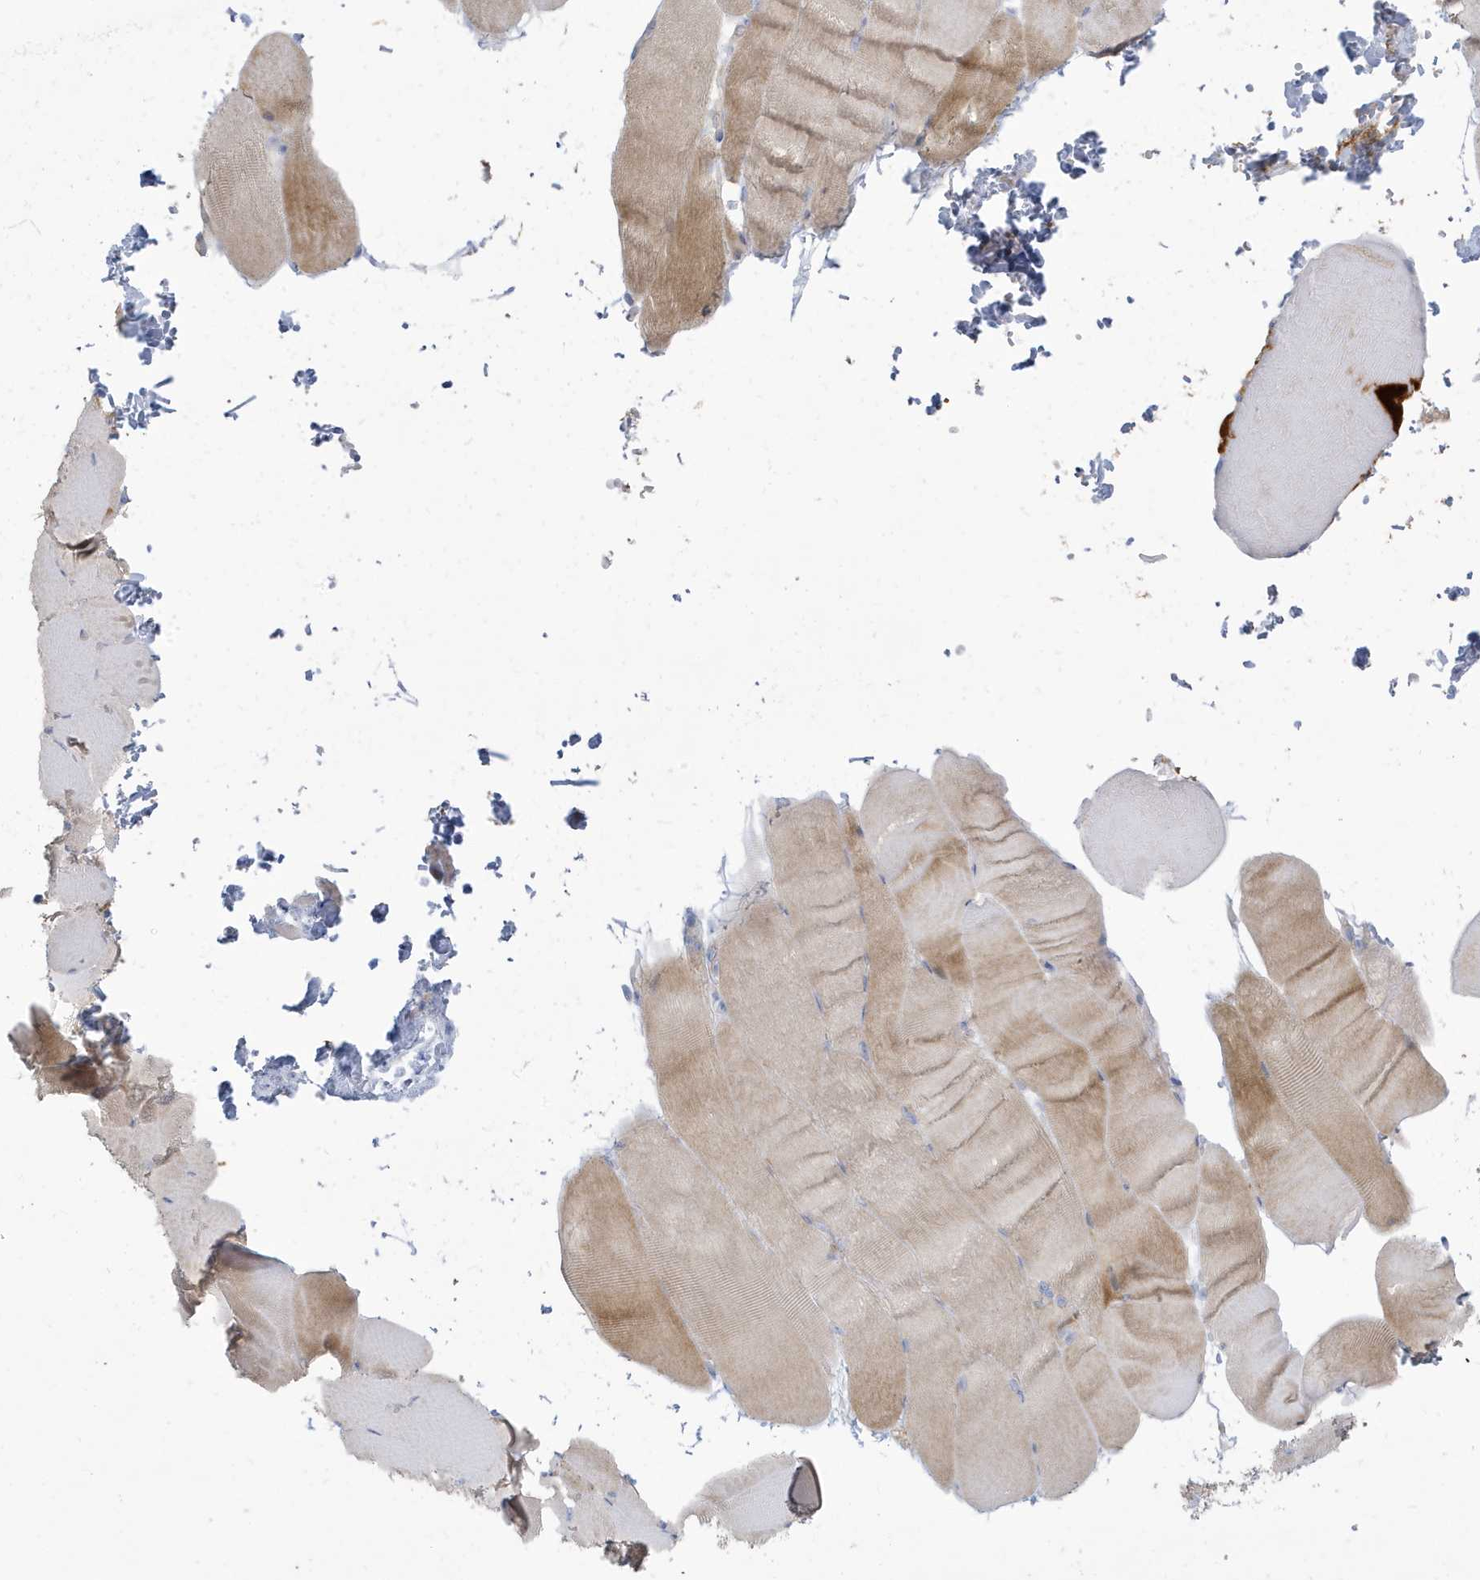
{"staining": {"intensity": "weak", "quantity": "25%-75%", "location": "cytoplasmic/membranous"}, "tissue": "skeletal muscle", "cell_type": "Myocytes", "image_type": "normal", "snomed": [{"axis": "morphology", "description": "Normal tissue, NOS"}, {"axis": "topography", "description": "Skeletal muscle"}, {"axis": "topography", "description": "Parathyroid gland"}], "caption": "A low amount of weak cytoplasmic/membranous positivity is seen in about 25%-75% of myocytes in normal skeletal muscle.", "gene": "ATP13A5", "patient": {"sex": "female", "age": 37}}